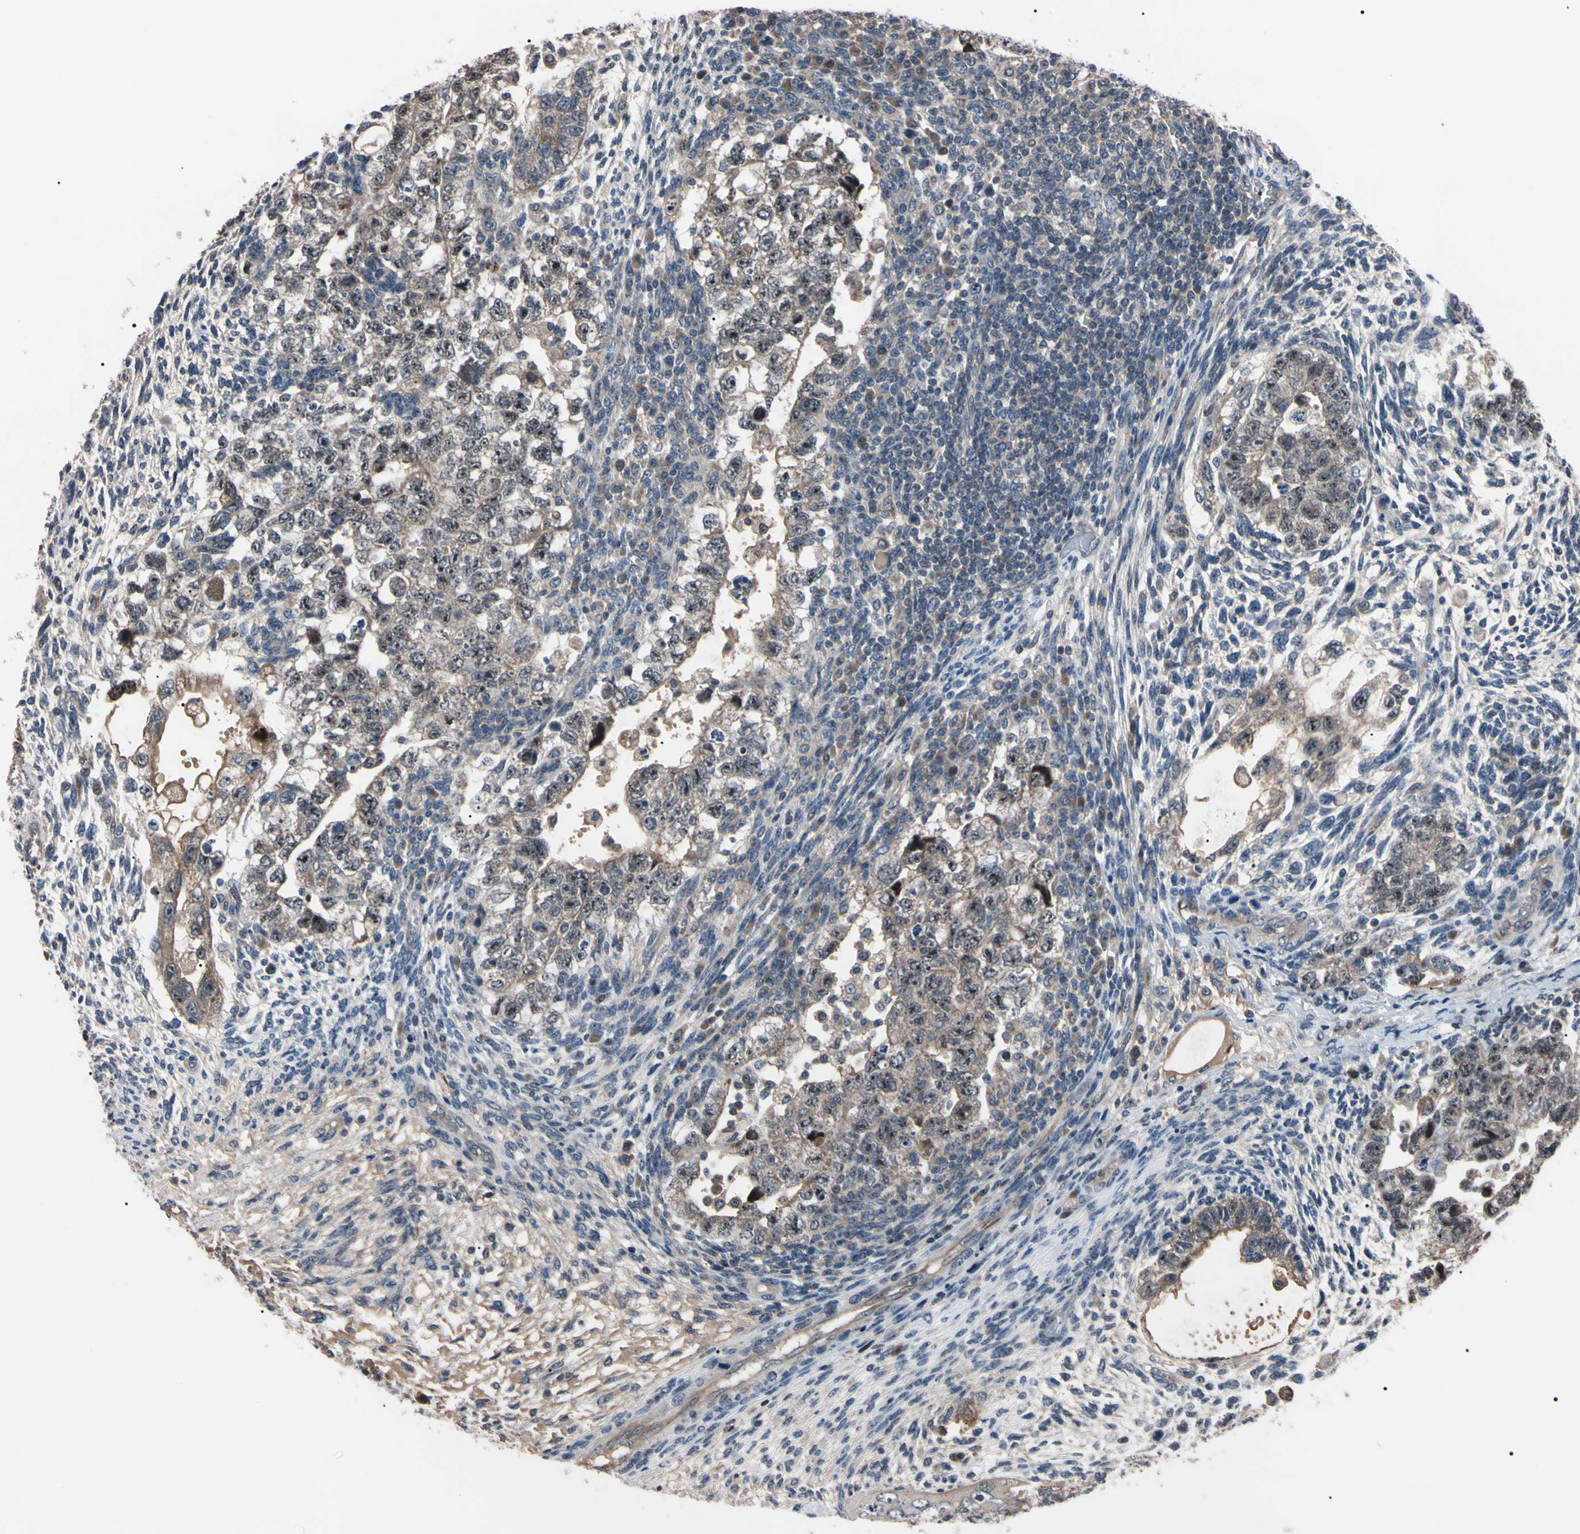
{"staining": {"intensity": "strong", "quantity": "<25%", "location": "cytoplasmic/membranous,nuclear"}, "tissue": "testis cancer", "cell_type": "Tumor cells", "image_type": "cancer", "snomed": [{"axis": "morphology", "description": "Normal tissue, NOS"}, {"axis": "morphology", "description": "Carcinoma, Embryonal, NOS"}, {"axis": "topography", "description": "Testis"}], "caption": "Testis cancer tissue shows strong cytoplasmic/membranous and nuclear expression in about <25% of tumor cells, visualized by immunohistochemistry.", "gene": "TRAF5", "patient": {"sex": "male", "age": 36}}